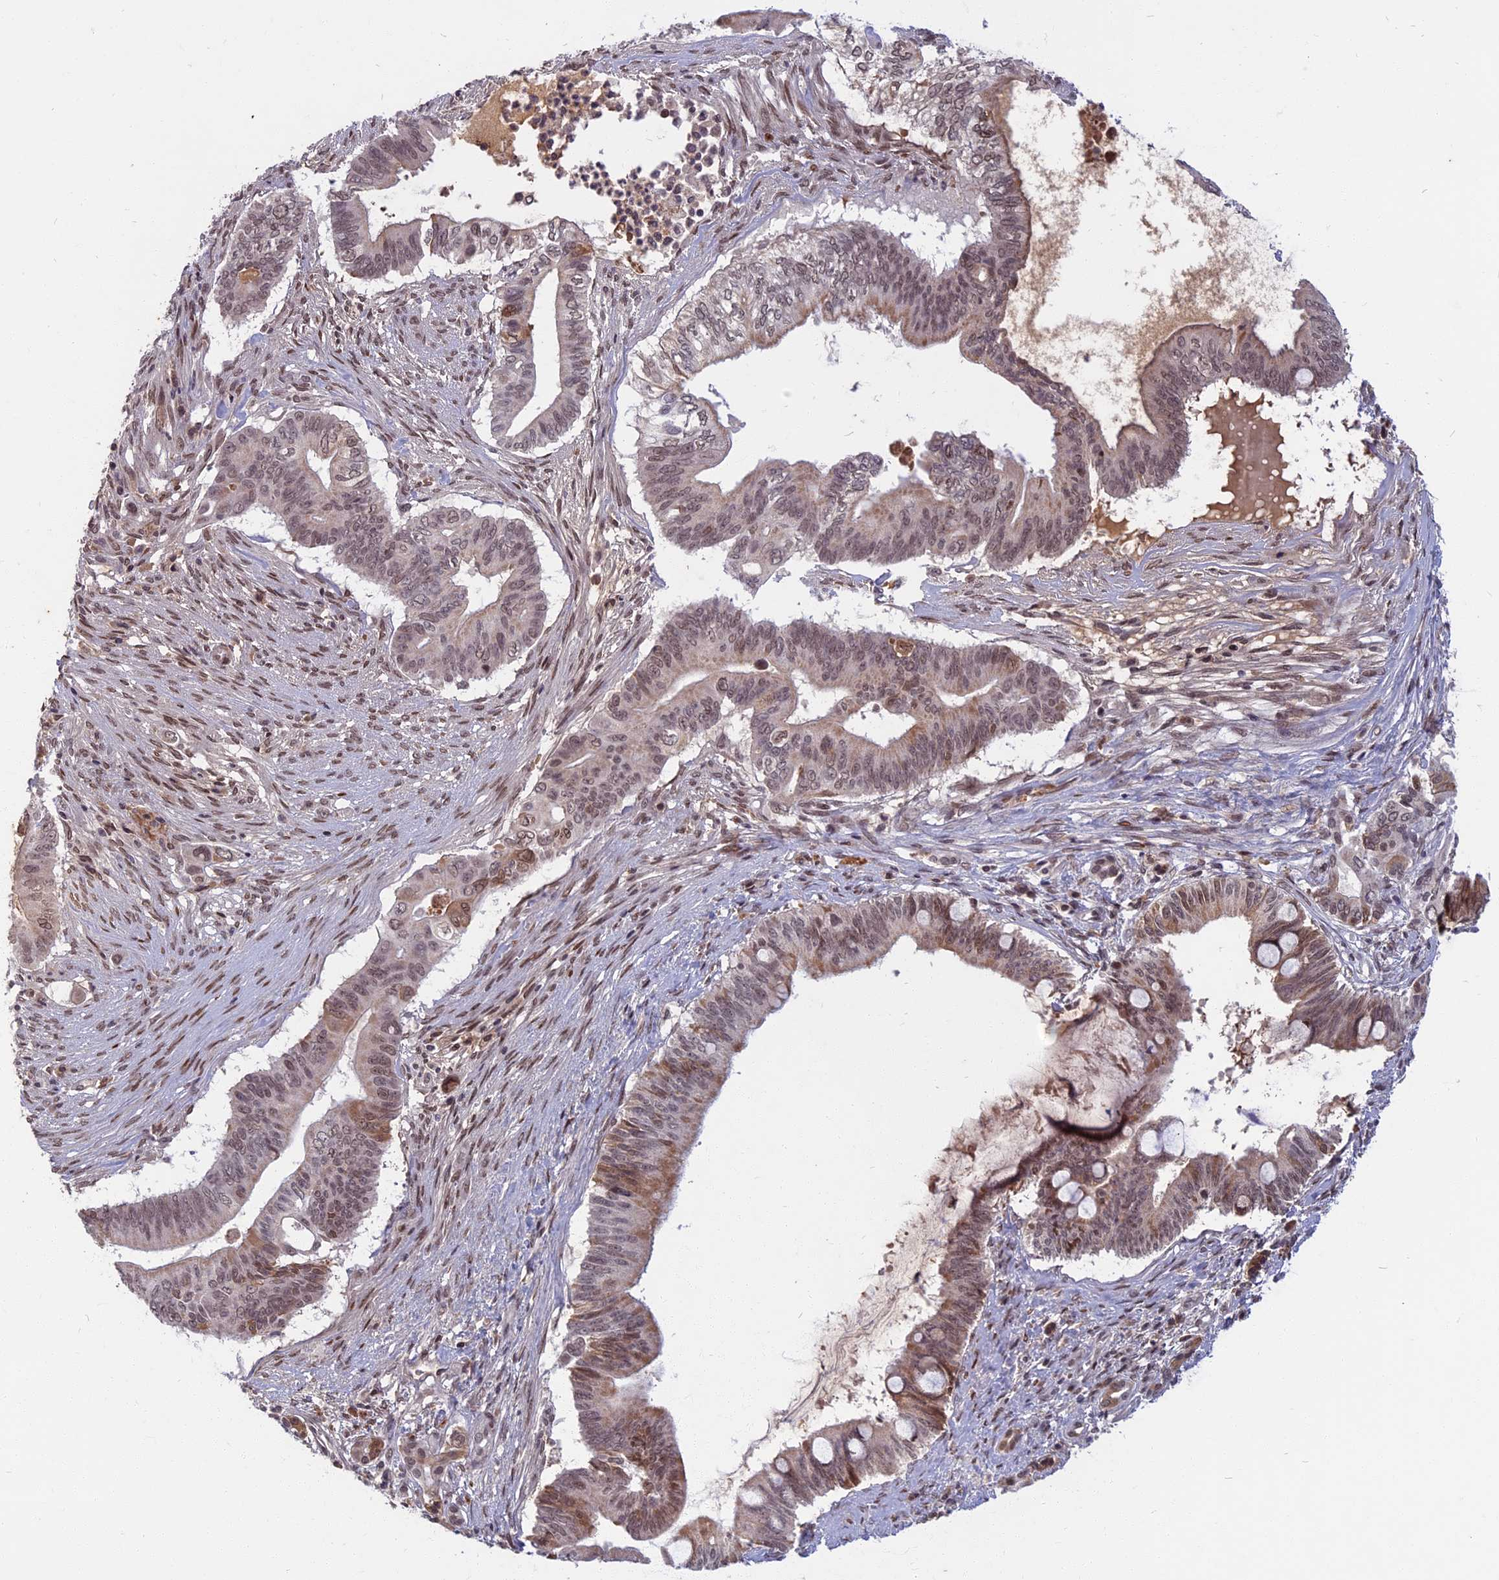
{"staining": {"intensity": "moderate", "quantity": "25%-75%", "location": "cytoplasmic/membranous,nuclear"}, "tissue": "pancreatic cancer", "cell_type": "Tumor cells", "image_type": "cancer", "snomed": [{"axis": "morphology", "description": "Adenocarcinoma, NOS"}, {"axis": "topography", "description": "Pancreas"}], "caption": "A micrograph showing moderate cytoplasmic/membranous and nuclear positivity in about 25%-75% of tumor cells in pancreatic adenocarcinoma, as visualized by brown immunohistochemical staining.", "gene": "CDC7", "patient": {"sex": "male", "age": 68}}